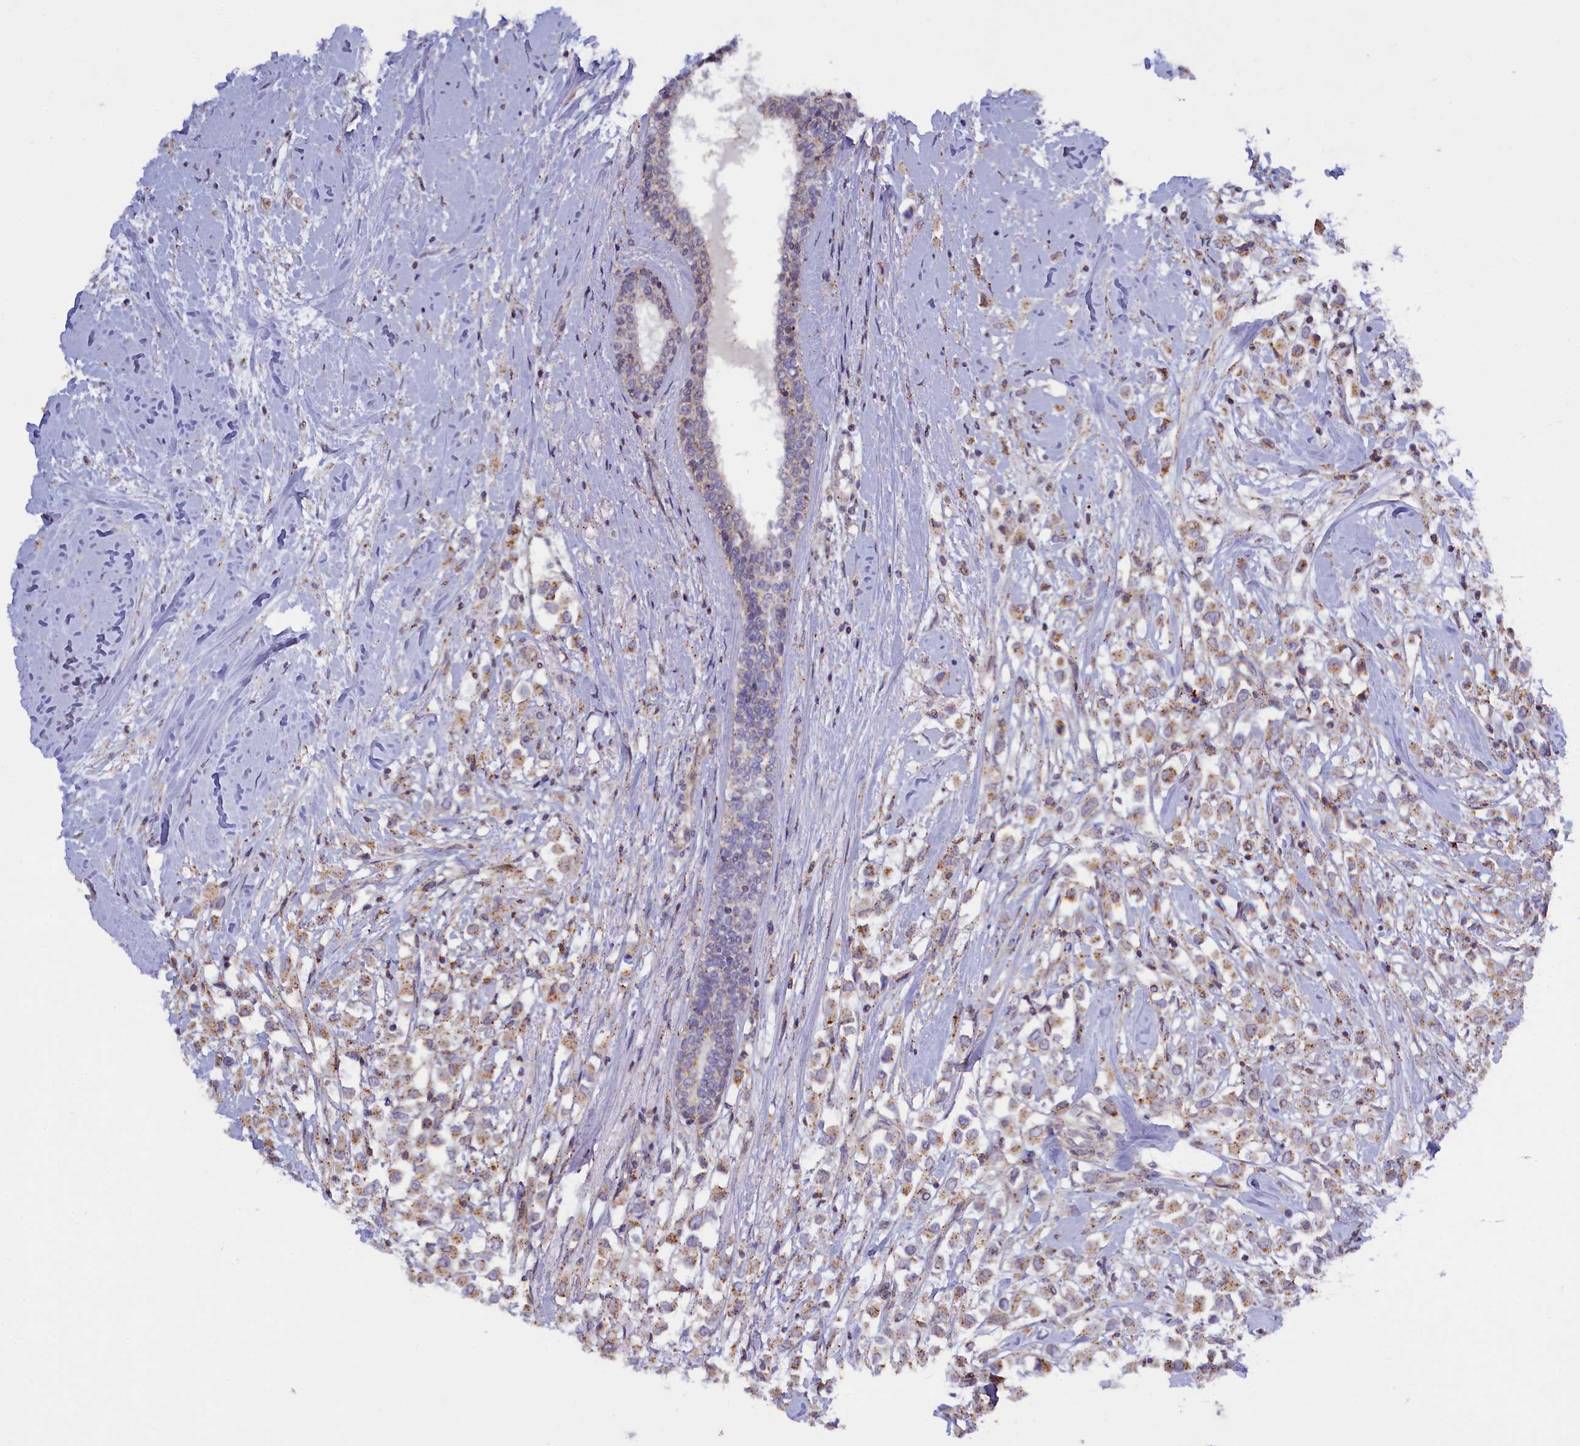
{"staining": {"intensity": "moderate", "quantity": "25%-75%", "location": "cytoplasmic/membranous"}, "tissue": "breast cancer", "cell_type": "Tumor cells", "image_type": "cancer", "snomed": [{"axis": "morphology", "description": "Duct carcinoma"}, {"axis": "topography", "description": "Breast"}], "caption": "The immunohistochemical stain highlights moderate cytoplasmic/membranous positivity in tumor cells of invasive ductal carcinoma (breast) tissue.", "gene": "HYKK", "patient": {"sex": "female", "age": 87}}